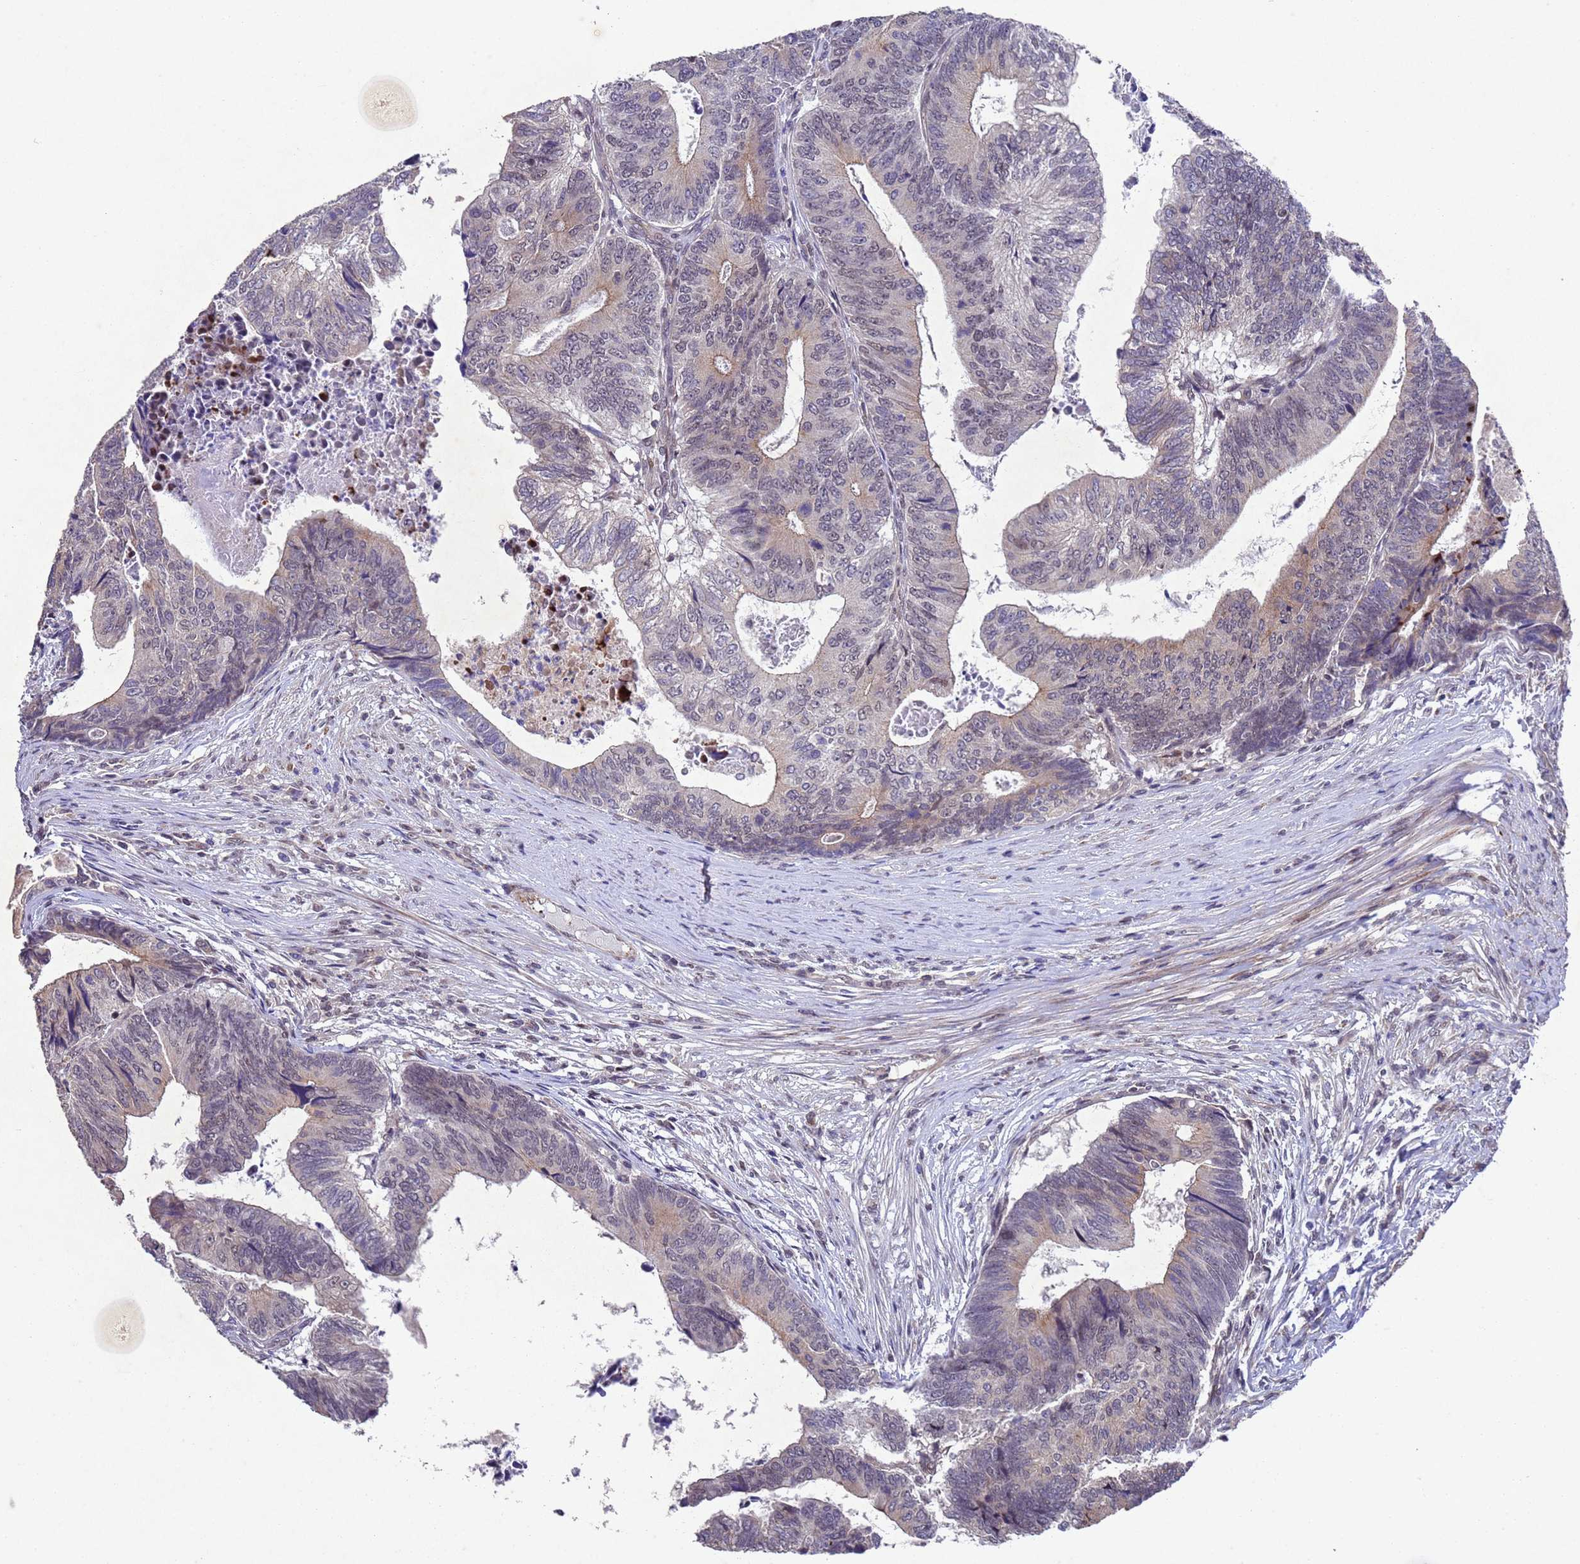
{"staining": {"intensity": "weak", "quantity": "<25%", "location": "cytoplasmic/membranous"}, "tissue": "colorectal cancer", "cell_type": "Tumor cells", "image_type": "cancer", "snomed": [{"axis": "morphology", "description": "Adenocarcinoma, NOS"}, {"axis": "topography", "description": "Colon"}], "caption": "Adenocarcinoma (colorectal) was stained to show a protein in brown. There is no significant staining in tumor cells. (DAB (3,3'-diaminobenzidine) immunohistochemistry, high magnification).", "gene": "TBK1", "patient": {"sex": "female", "age": 67}}